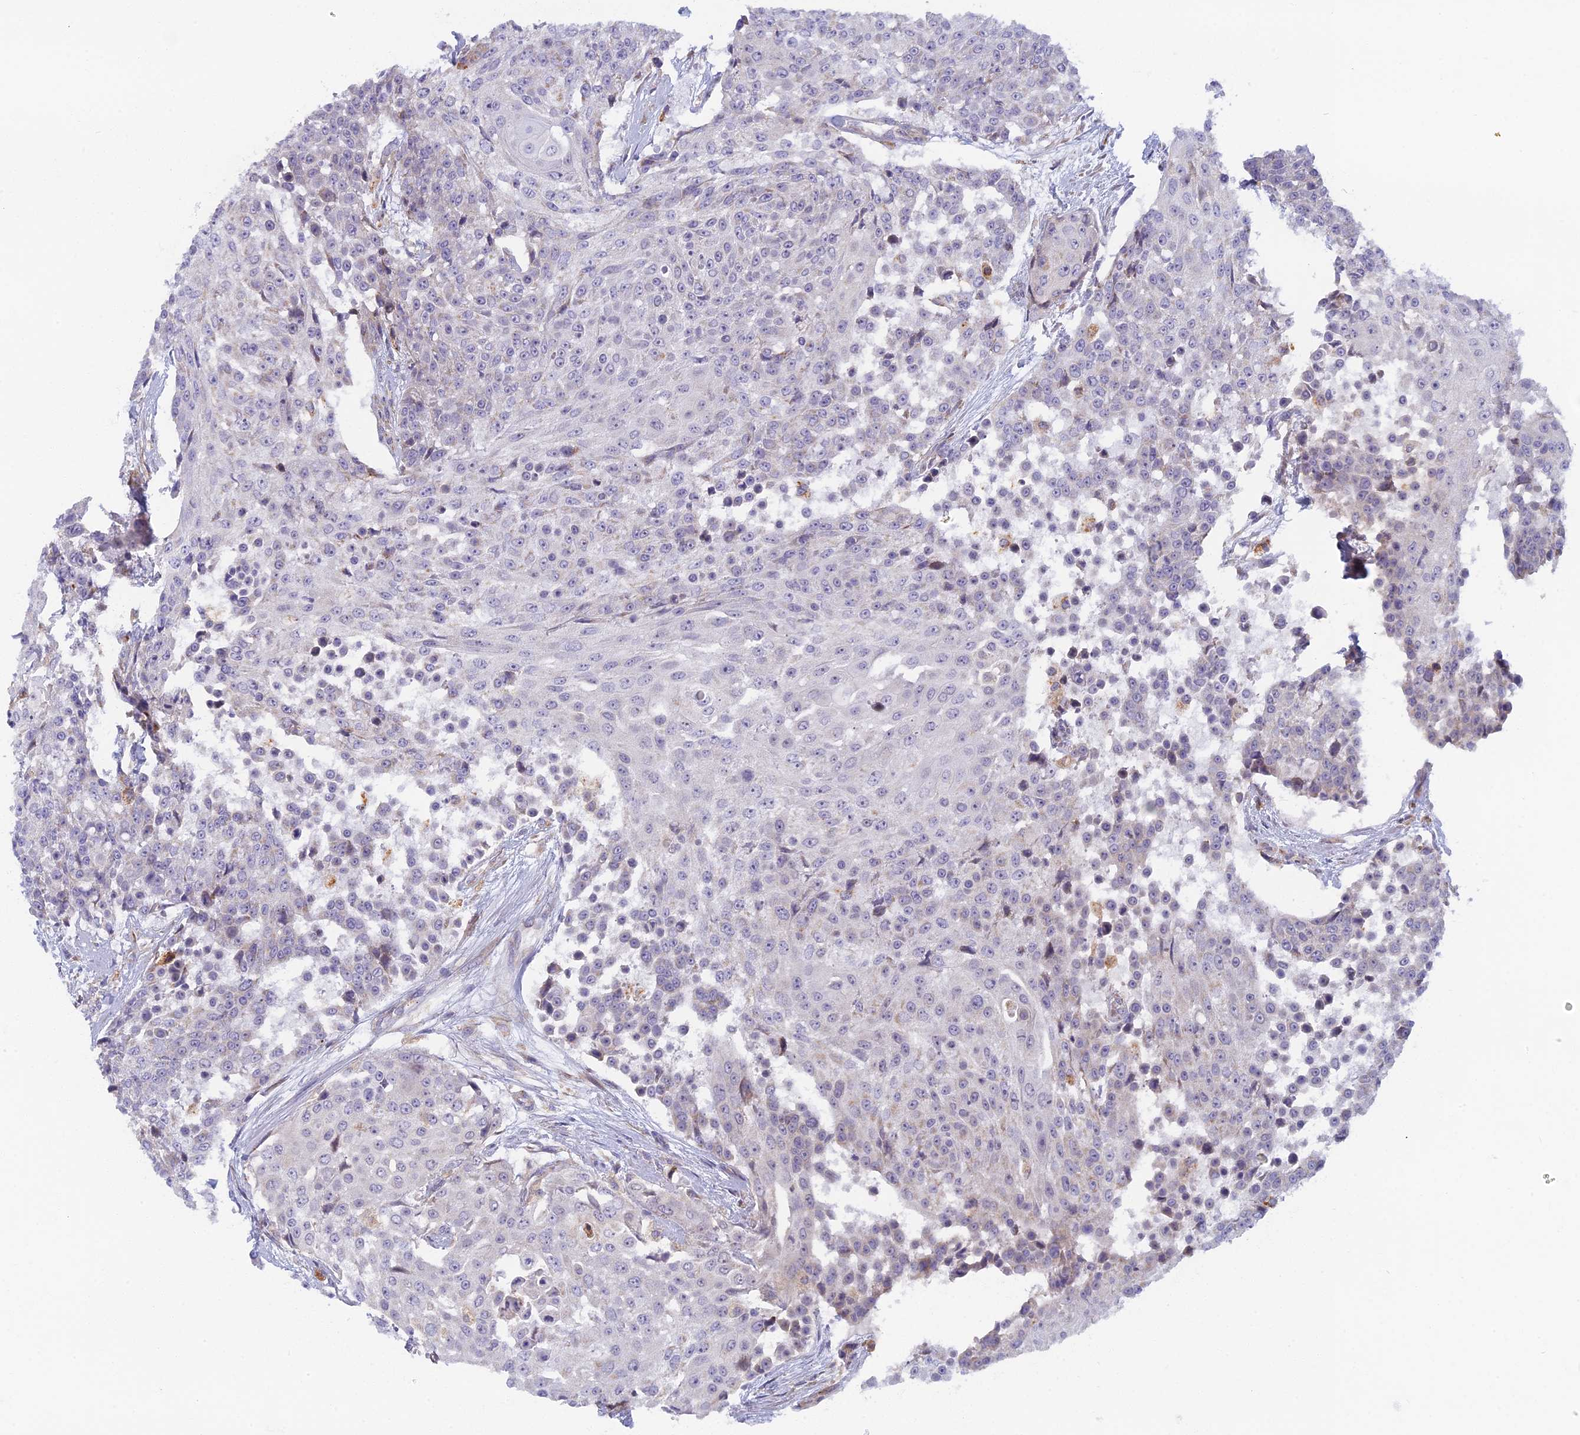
{"staining": {"intensity": "negative", "quantity": "none", "location": "none"}, "tissue": "urothelial cancer", "cell_type": "Tumor cells", "image_type": "cancer", "snomed": [{"axis": "morphology", "description": "Urothelial carcinoma, High grade"}, {"axis": "topography", "description": "Urinary bladder"}], "caption": "Tumor cells are negative for brown protein staining in high-grade urothelial carcinoma.", "gene": "DDX51", "patient": {"sex": "female", "age": 63}}